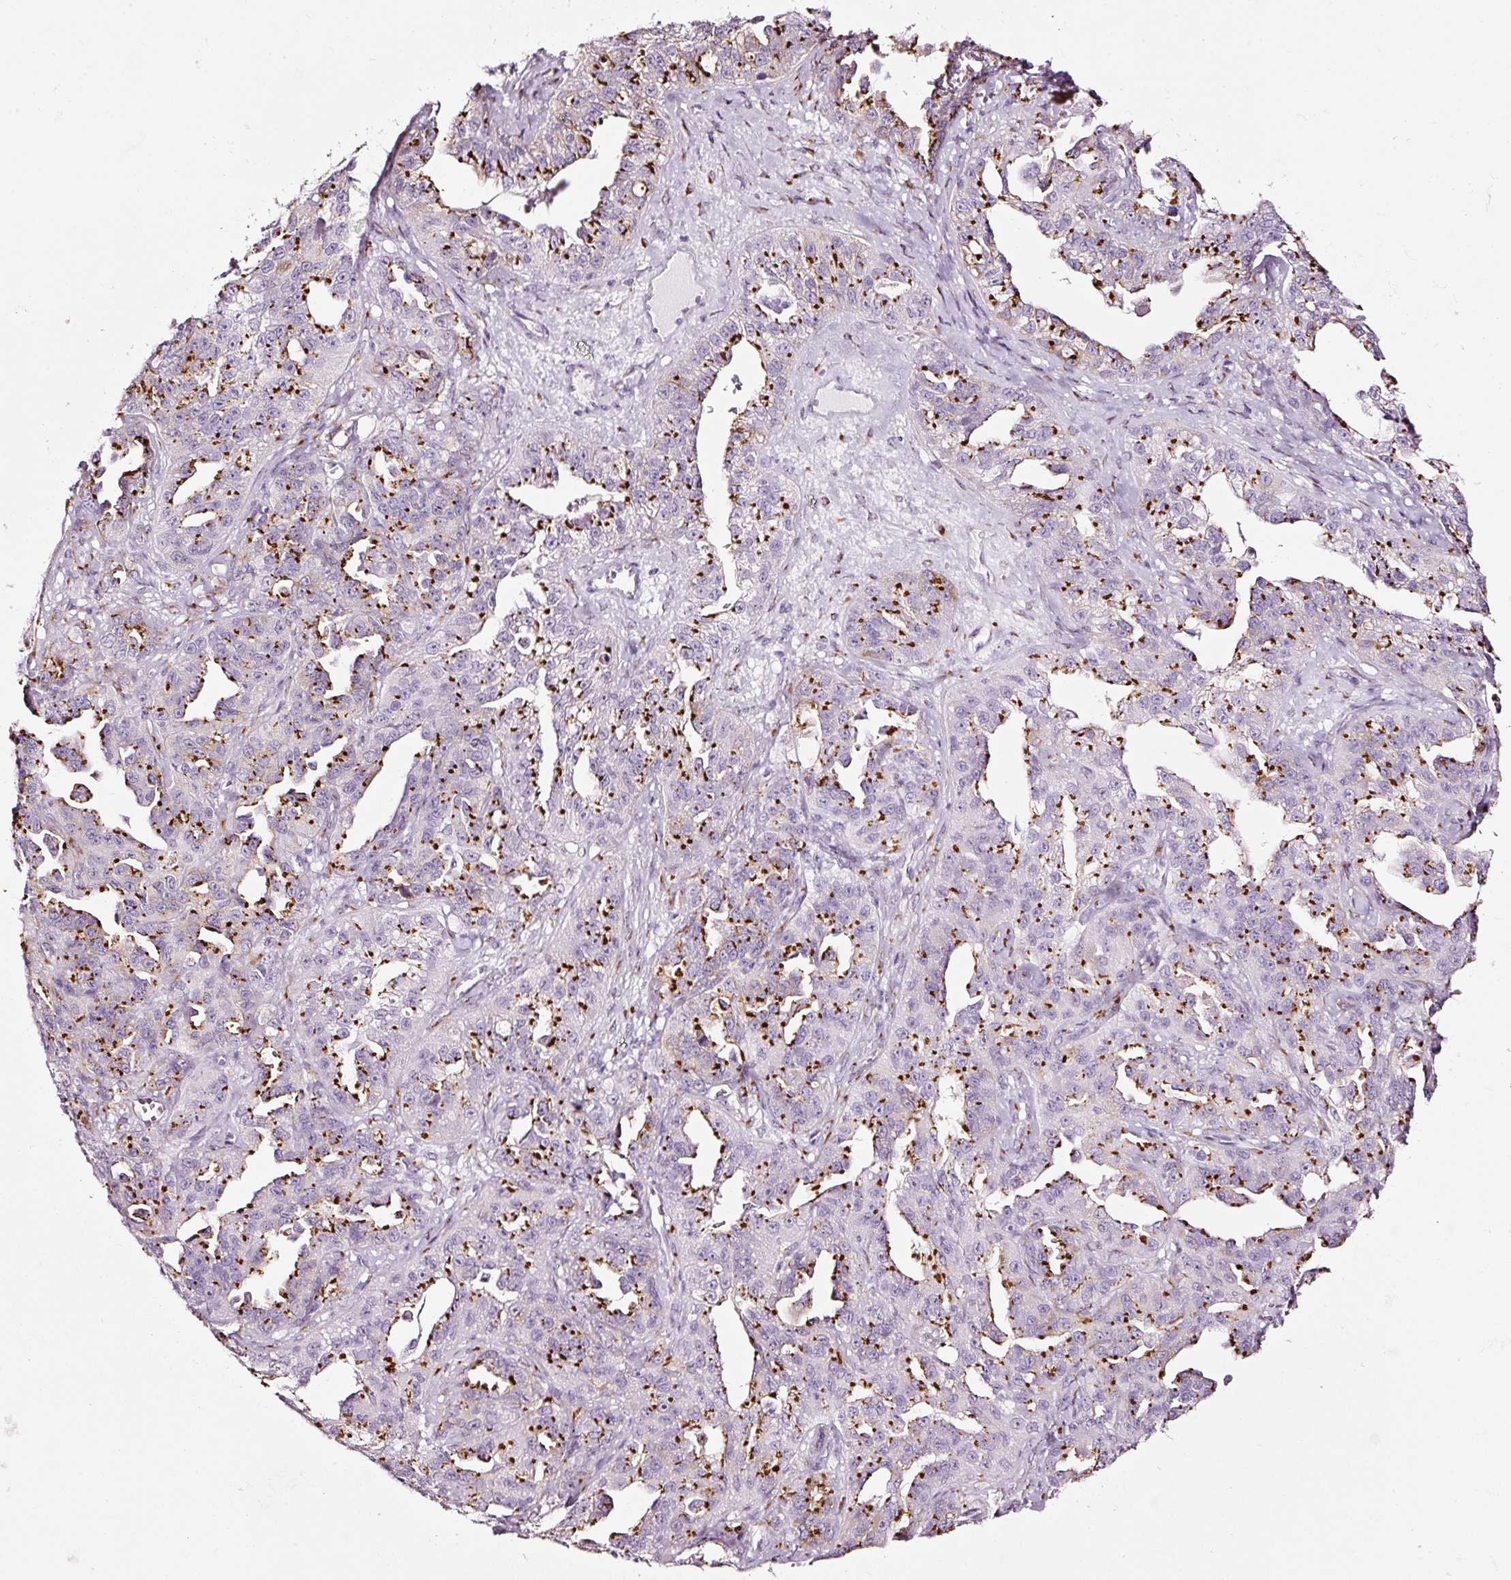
{"staining": {"intensity": "strong", "quantity": ">75%", "location": "cytoplasmic/membranous"}, "tissue": "ovarian cancer", "cell_type": "Tumor cells", "image_type": "cancer", "snomed": [{"axis": "morphology", "description": "Cystadenocarcinoma, serous, NOS"}, {"axis": "topography", "description": "Ovary"}], "caption": "Immunohistochemical staining of human serous cystadenocarcinoma (ovarian) reveals strong cytoplasmic/membranous protein expression in about >75% of tumor cells.", "gene": "SDF4", "patient": {"sex": "female", "age": 75}}